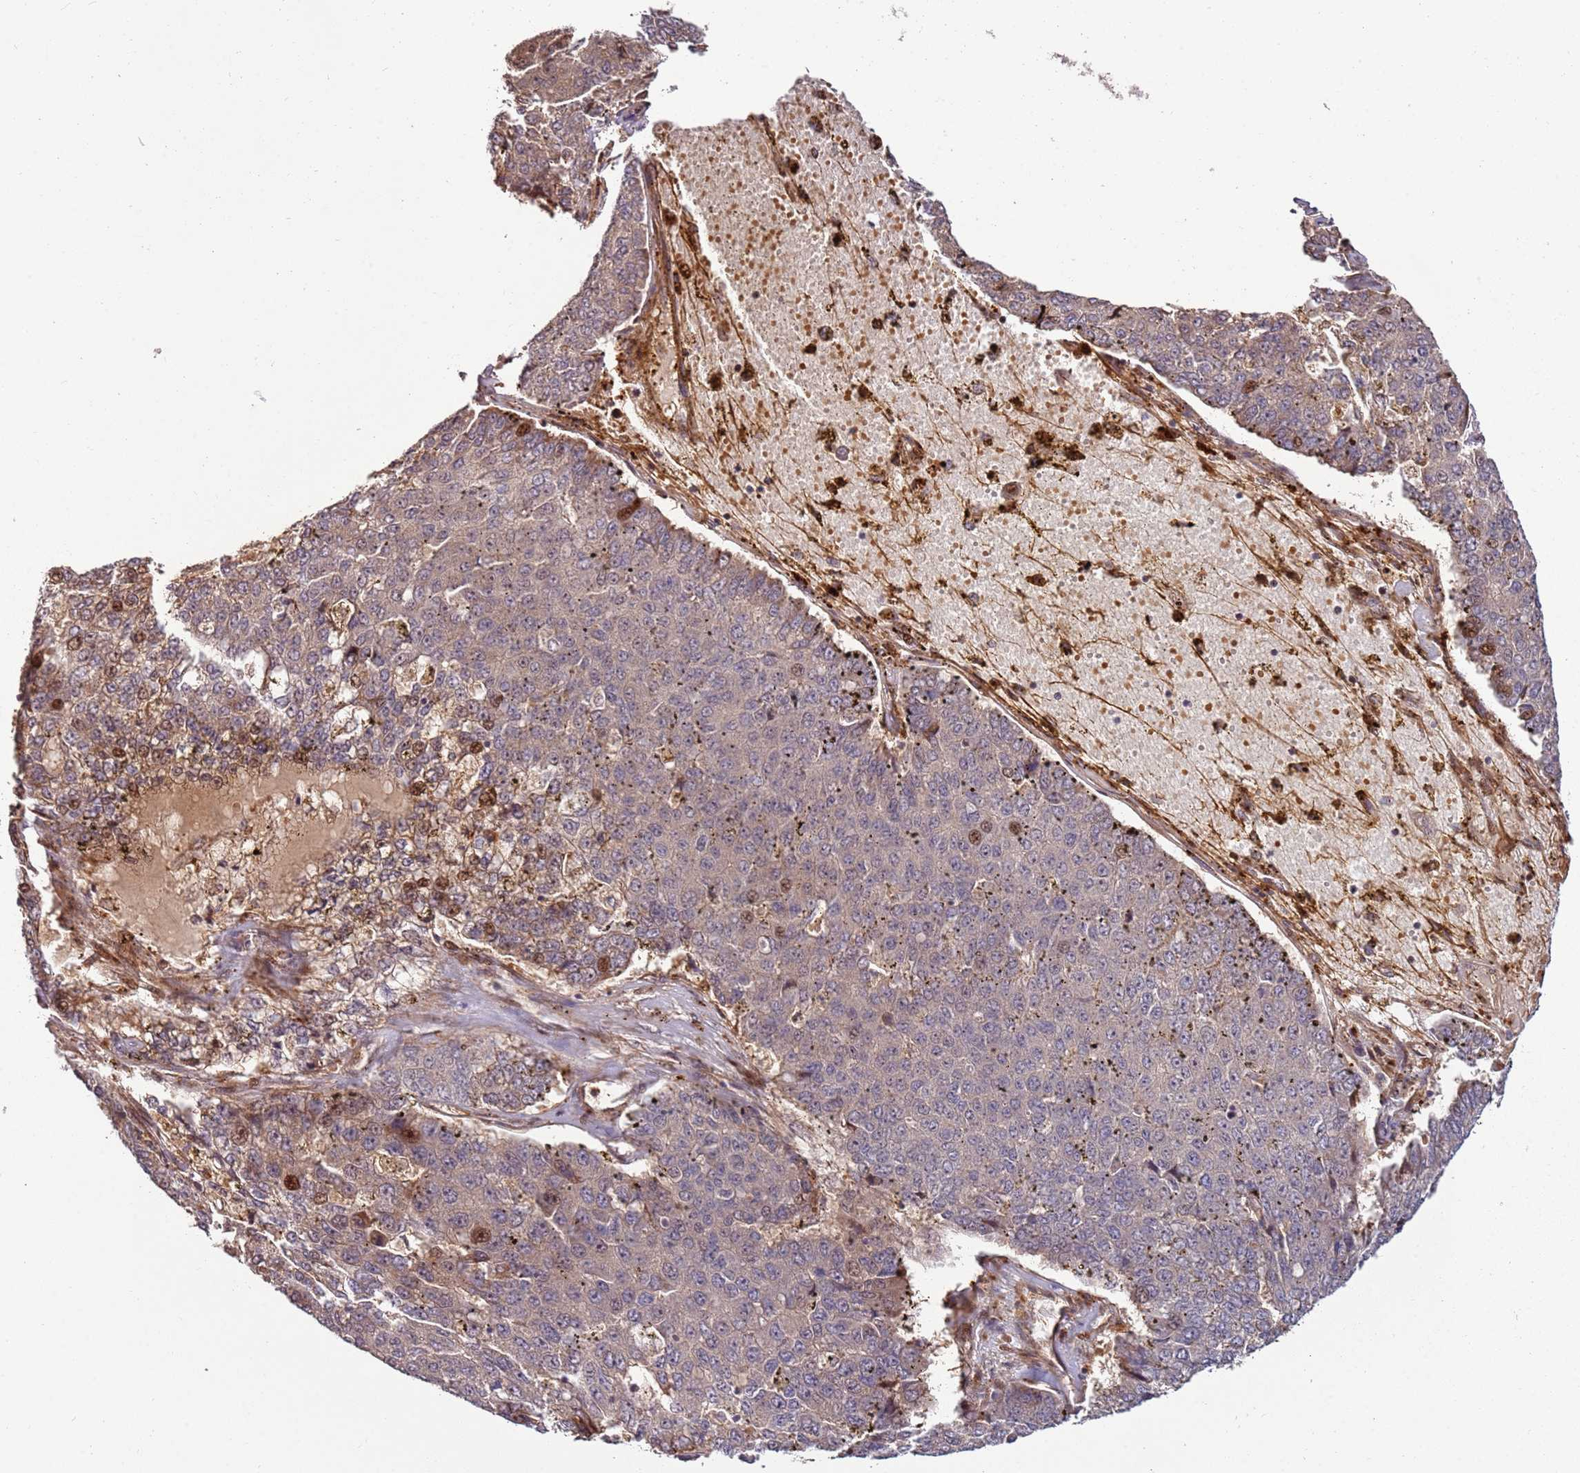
{"staining": {"intensity": "moderate", "quantity": "<25%", "location": "nuclear"}, "tissue": "pancreatic cancer", "cell_type": "Tumor cells", "image_type": "cancer", "snomed": [{"axis": "morphology", "description": "Adenocarcinoma, NOS"}, {"axis": "topography", "description": "Pancreas"}], "caption": "The micrograph displays a brown stain indicating the presence of a protein in the nuclear of tumor cells in pancreatic cancer (adenocarcinoma).", "gene": "RHBDL1", "patient": {"sex": "male", "age": 50}}